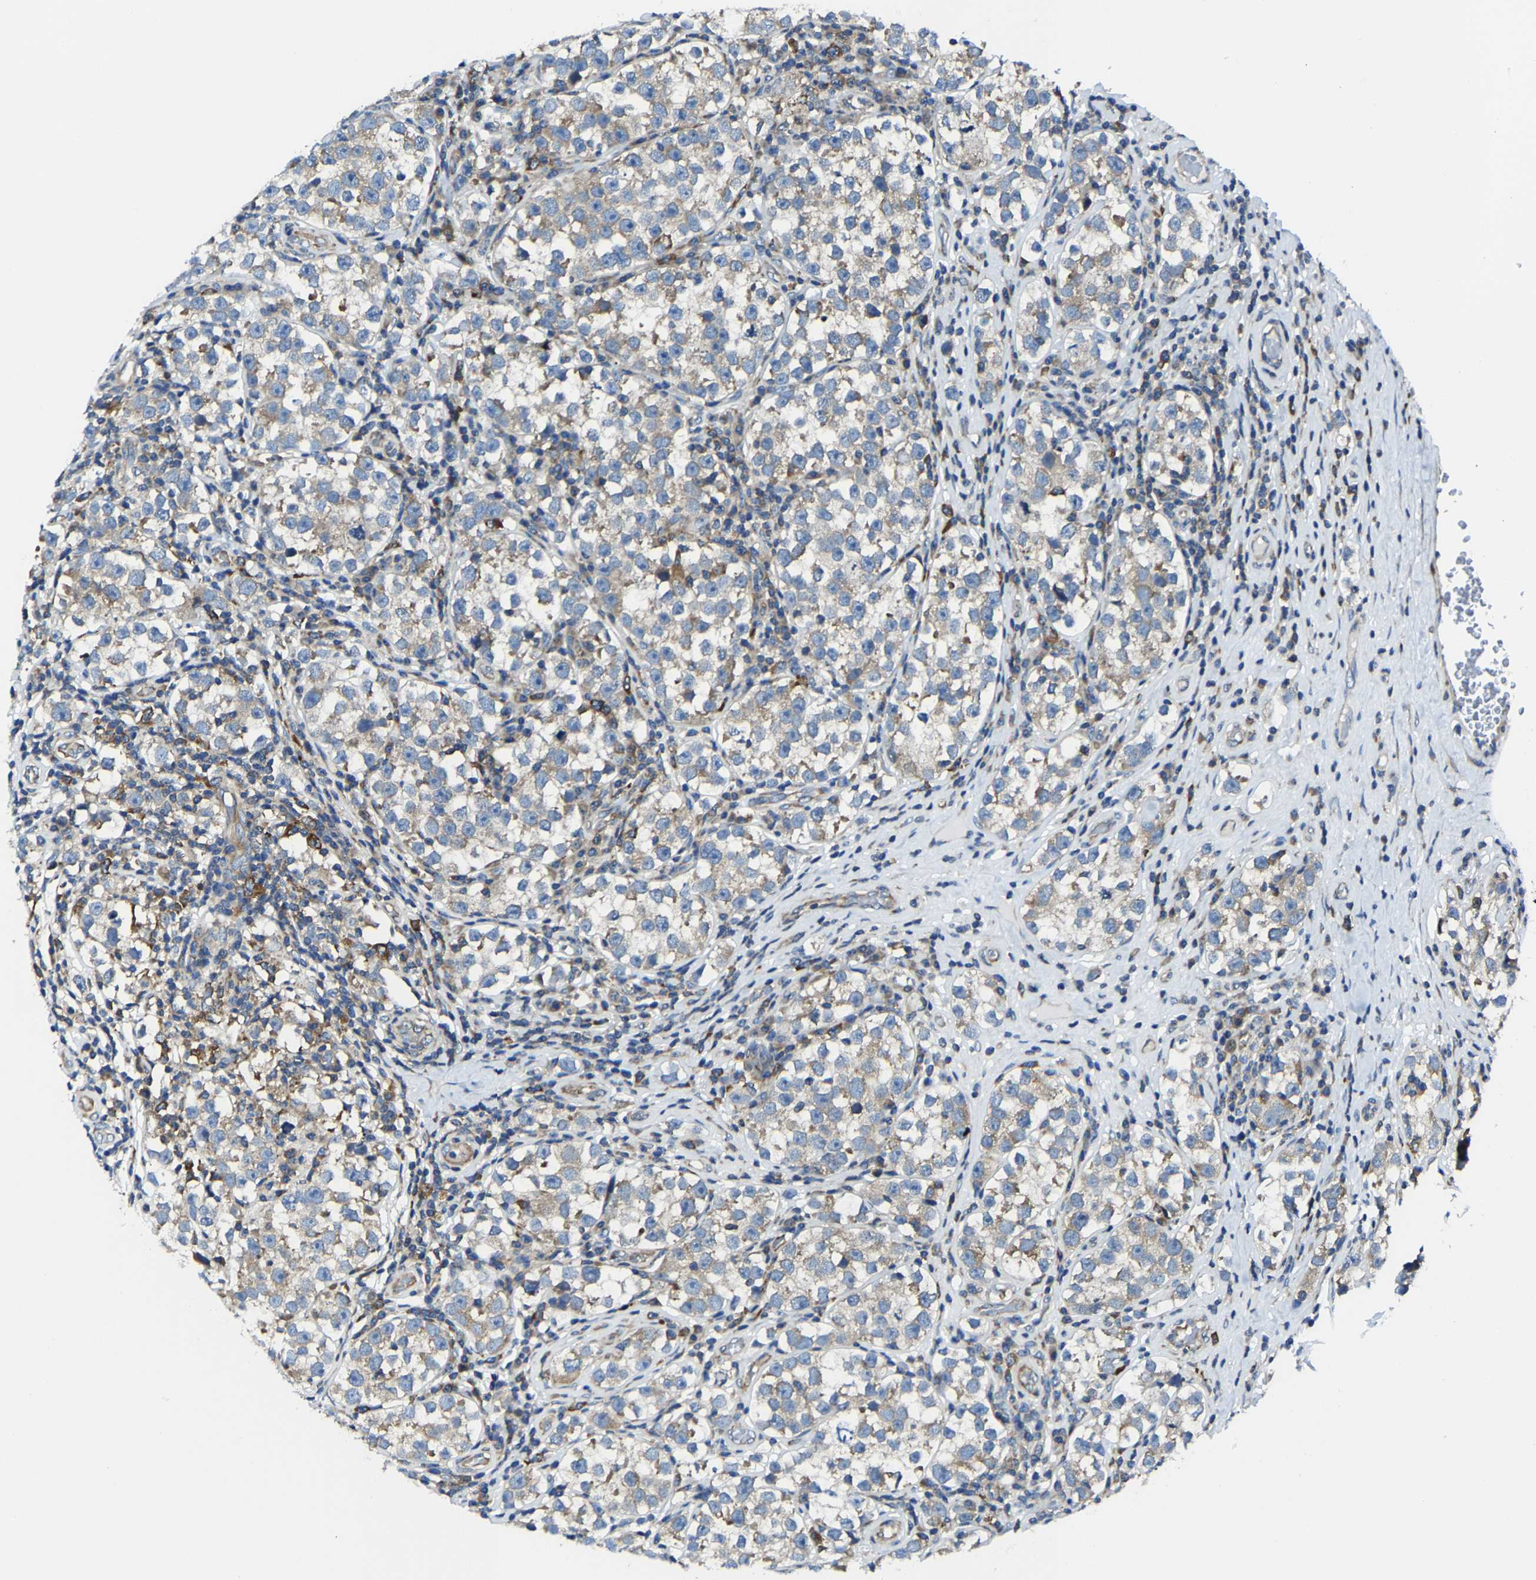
{"staining": {"intensity": "weak", "quantity": "<25%", "location": "cytoplasmic/membranous"}, "tissue": "testis cancer", "cell_type": "Tumor cells", "image_type": "cancer", "snomed": [{"axis": "morphology", "description": "Normal tissue, NOS"}, {"axis": "morphology", "description": "Seminoma, NOS"}, {"axis": "topography", "description": "Testis"}], "caption": "Photomicrograph shows no protein staining in tumor cells of testis cancer (seminoma) tissue.", "gene": "G3BP2", "patient": {"sex": "male", "age": 43}}